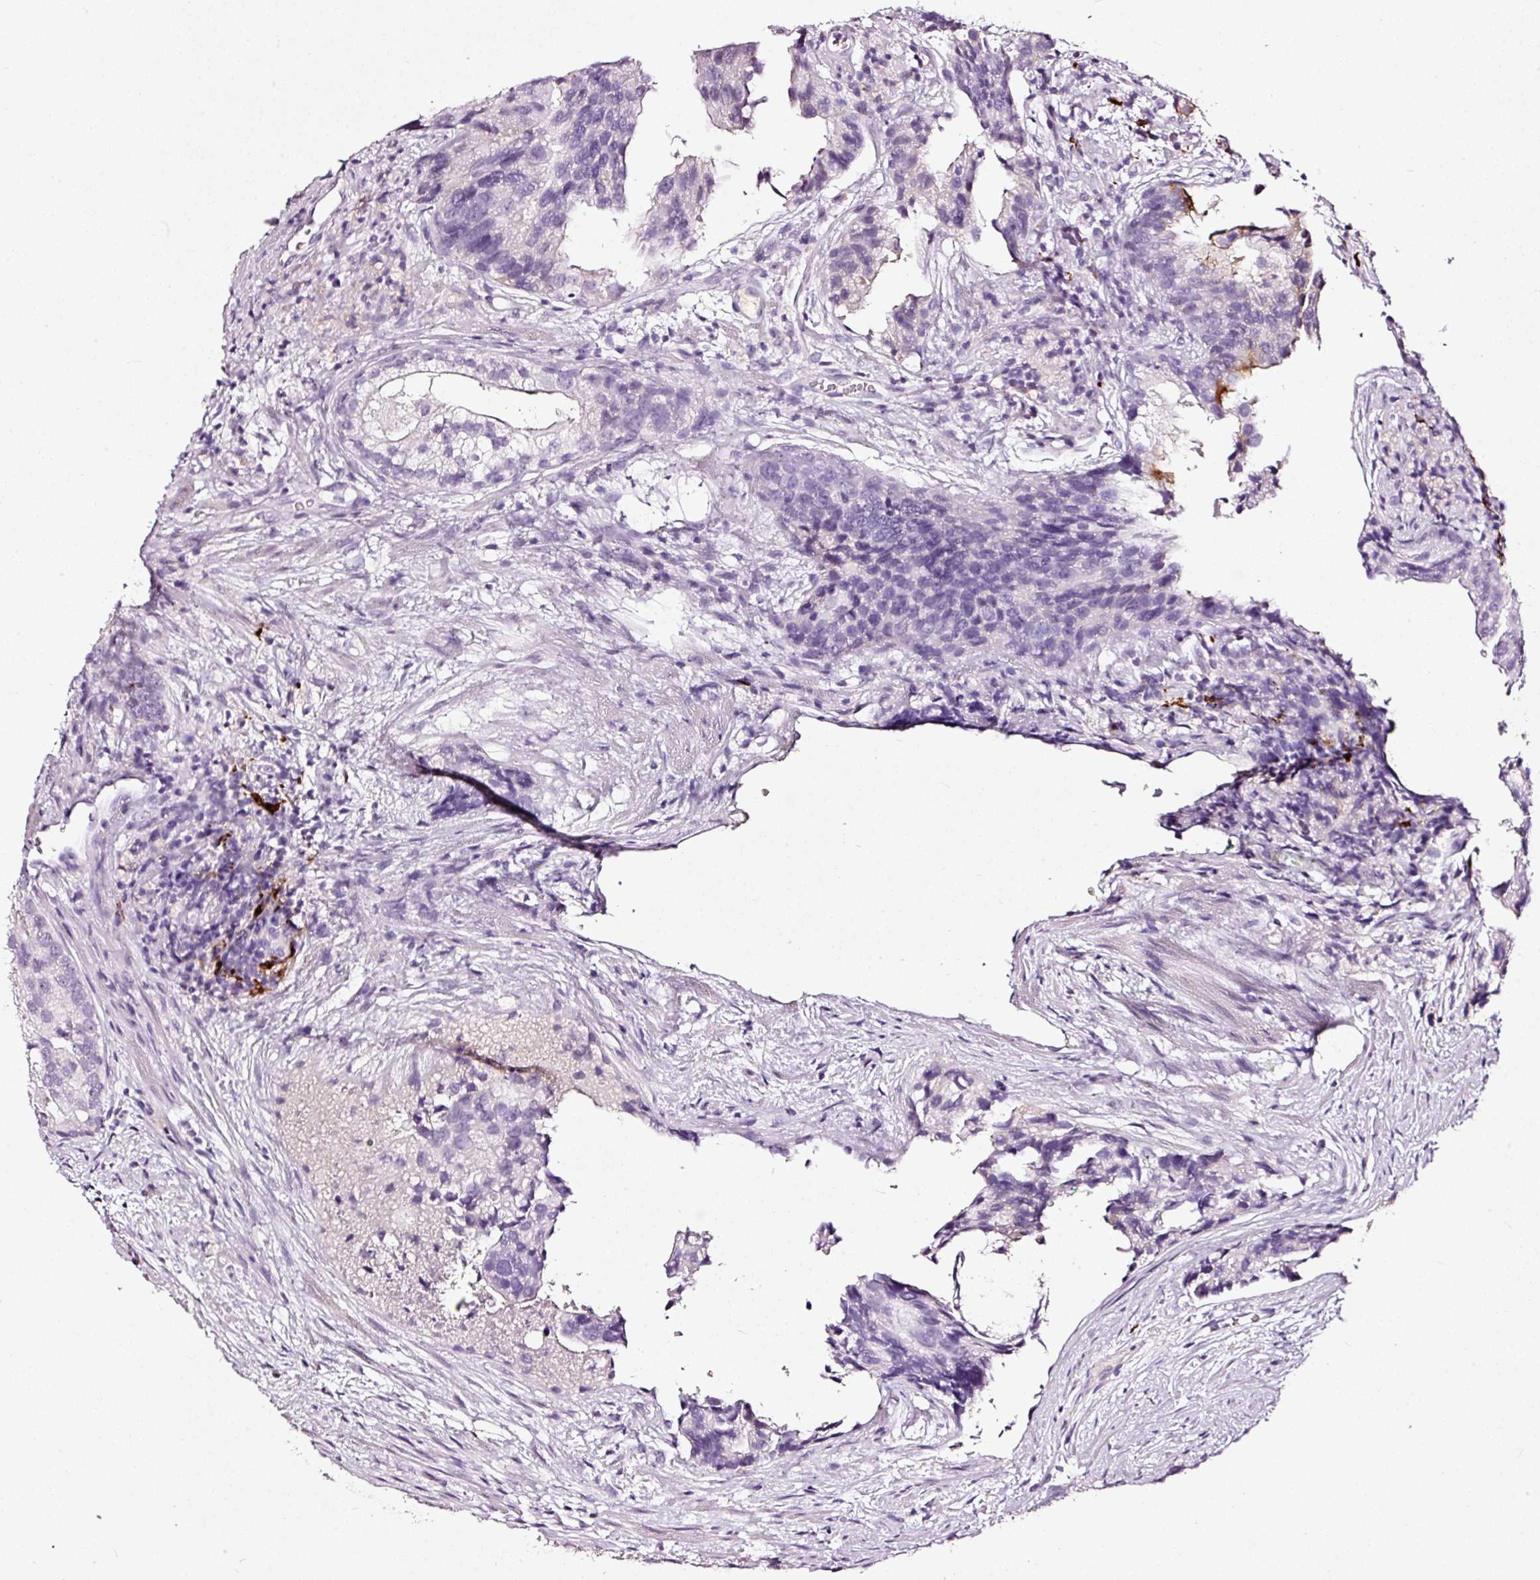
{"staining": {"intensity": "negative", "quantity": "none", "location": "none"}, "tissue": "prostate cancer", "cell_type": "Tumor cells", "image_type": "cancer", "snomed": [{"axis": "morphology", "description": "Adenocarcinoma, High grade"}, {"axis": "topography", "description": "Prostate"}], "caption": "High magnification brightfield microscopy of prostate cancer (adenocarcinoma (high-grade)) stained with DAB (brown) and counterstained with hematoxylin (blue): tumor cells show no significant staining.", "gene": "LAMP3", "patient": {"sex": "male", "age": 62}}